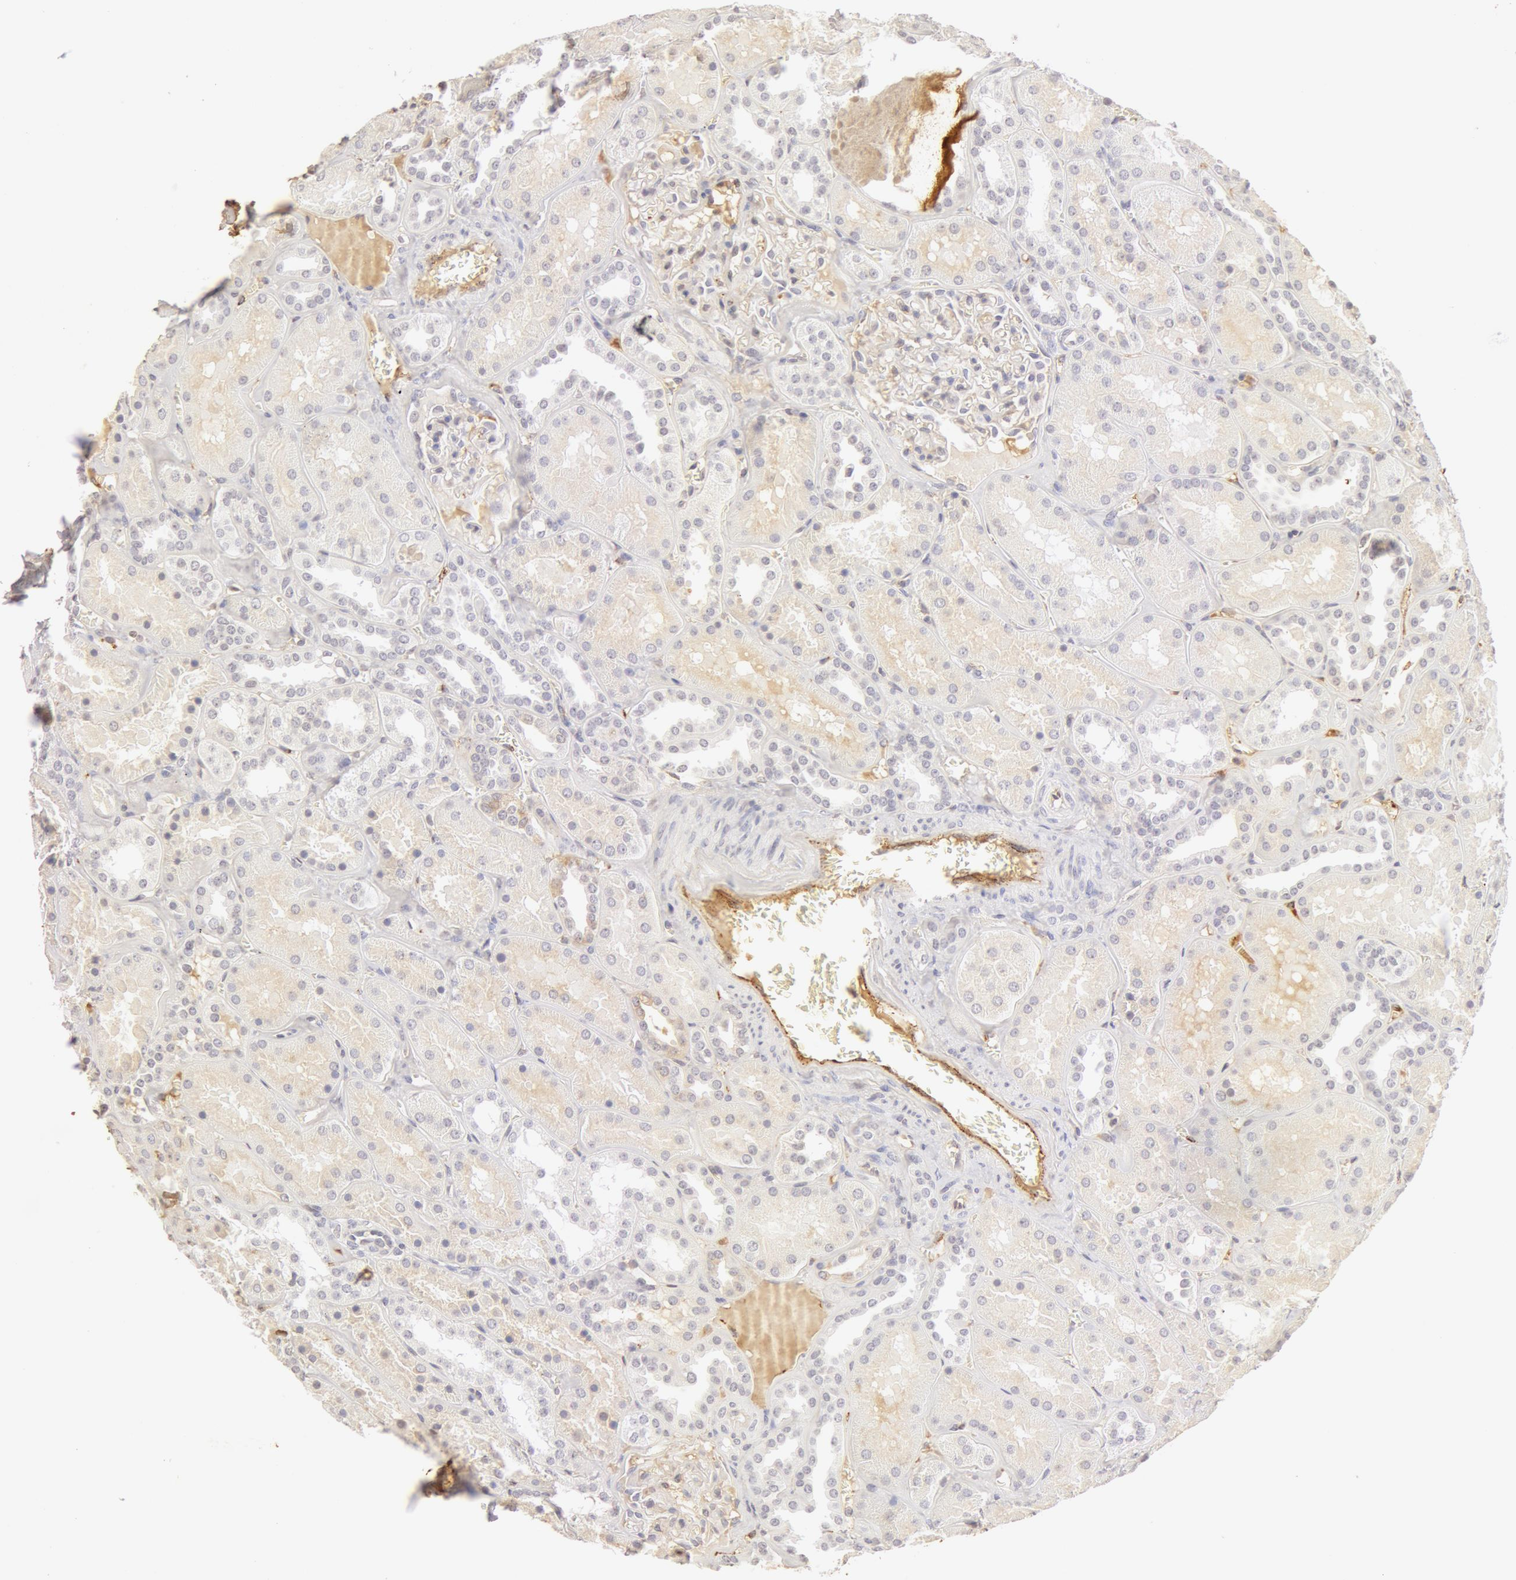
{"staining": {"intensity": "negative", "quantity": "none", "location": "none"}, "tissue": "kidney", "cell_type": "Cells in glomeruli", "image_type": "normal", "snomed": [{"axis": "morphology", "description": "Normal tissue, NOS"}, {"axis": "topography", "description": "Kidney"}], "caption": "Immunohistochemical staining of unremarkable human kidney exhibits no significant expression in cells in glomeruli.", "gene": "VWF", "patient": {"sex": "female", "age": 52}}